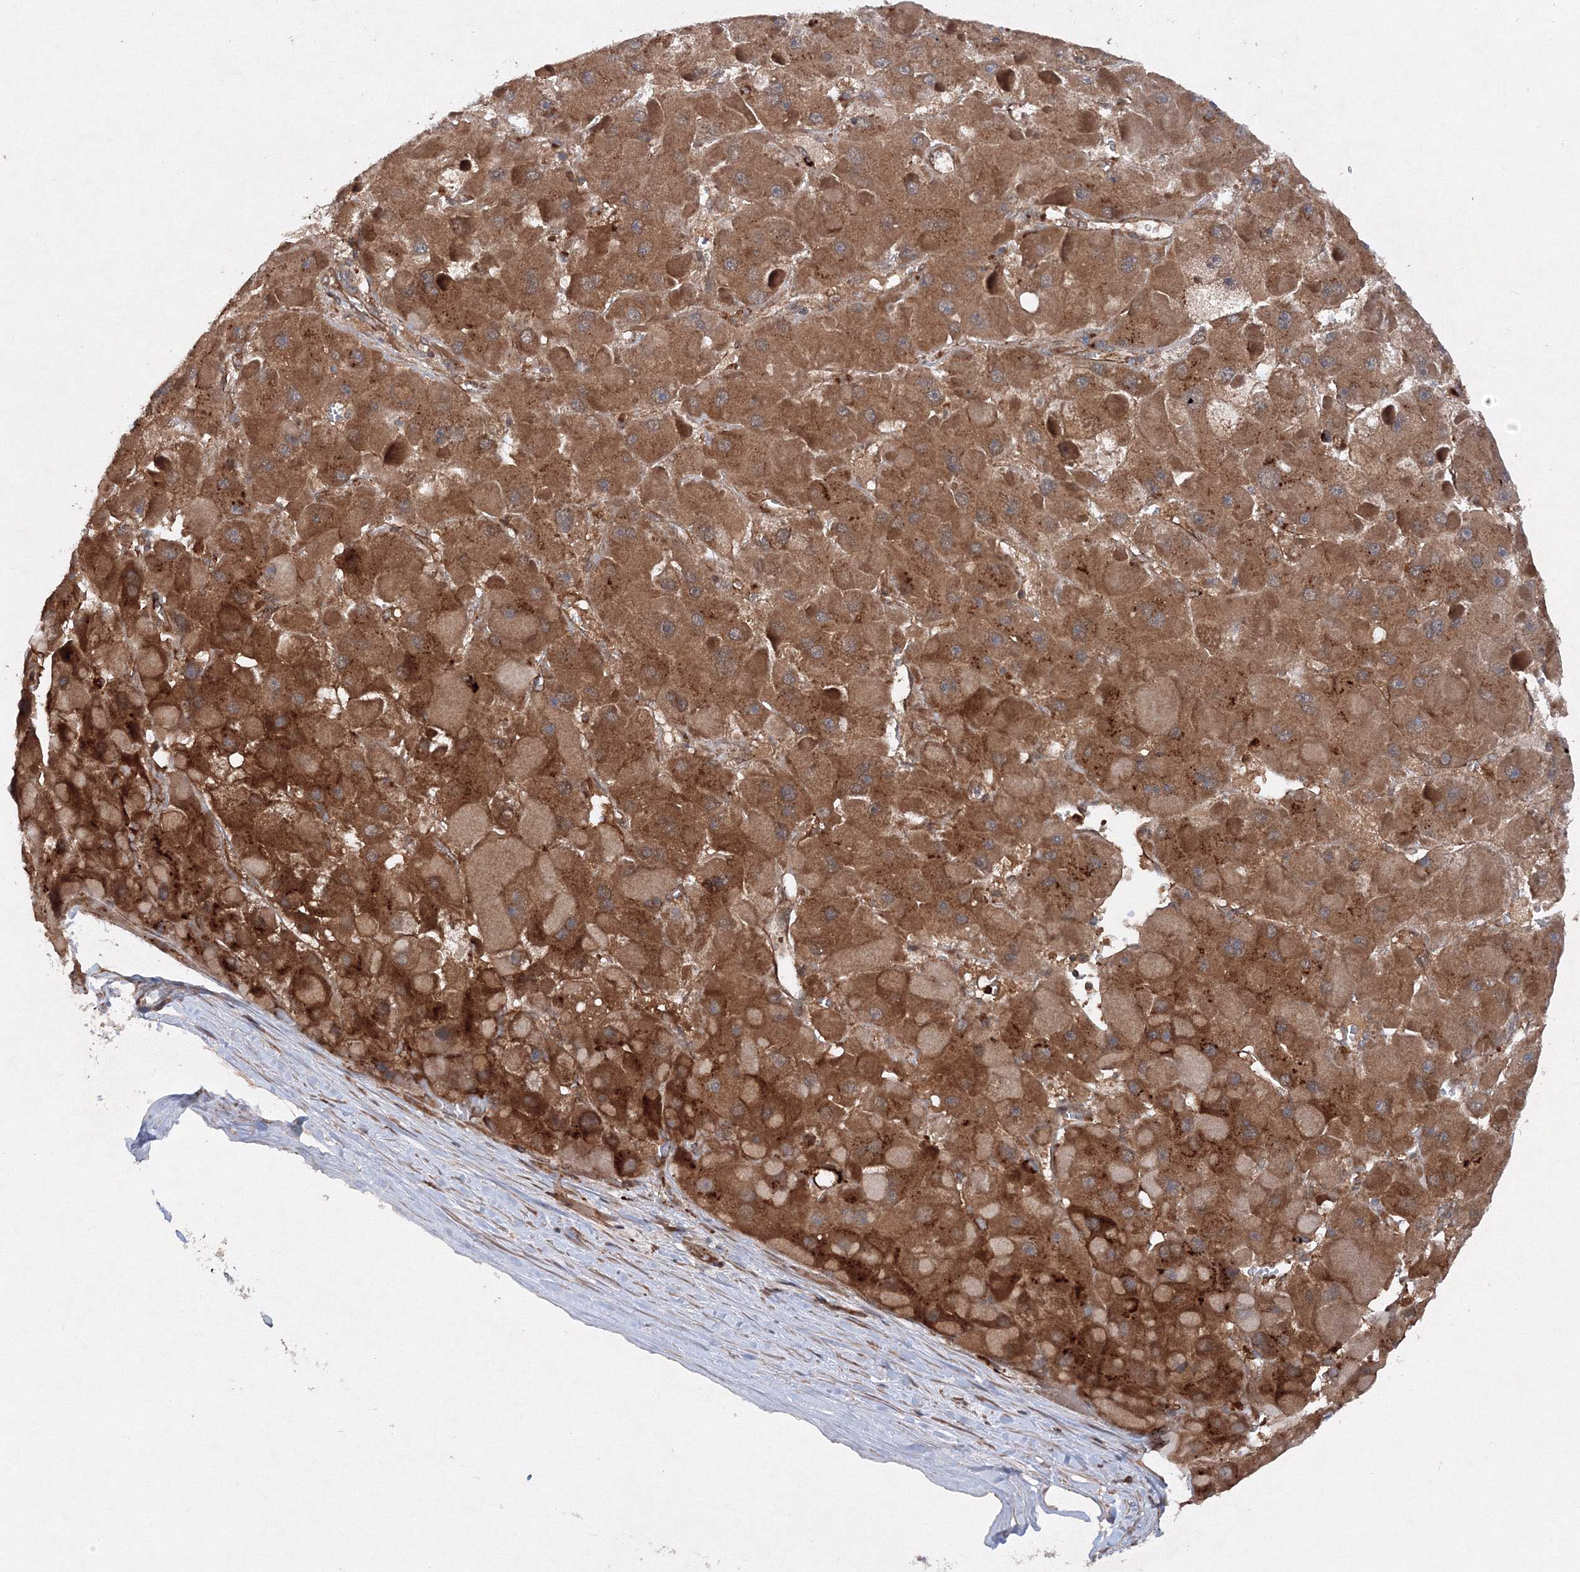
{"staining": {"intensity": "moderate", "quantity": ">75%", "location": "cytoplasmic/membranous"}, "tissue": "liver cancer", "cell_type": "Tumor cells", "image_type": "cancer", "snomed": [{"axis": "morphology", "description": "Carcinoma, Hepatocellular, NOS"}, {"axis": "topography", "description": "Liver"}], "caption": "Protein staining shows moderate cytoplasmic/membranous expression in about >75% of tumor cells in liver hepatocellular carcinoma.", "gene": "DCTD", "patient": {"sex": "female", "age": 73}}